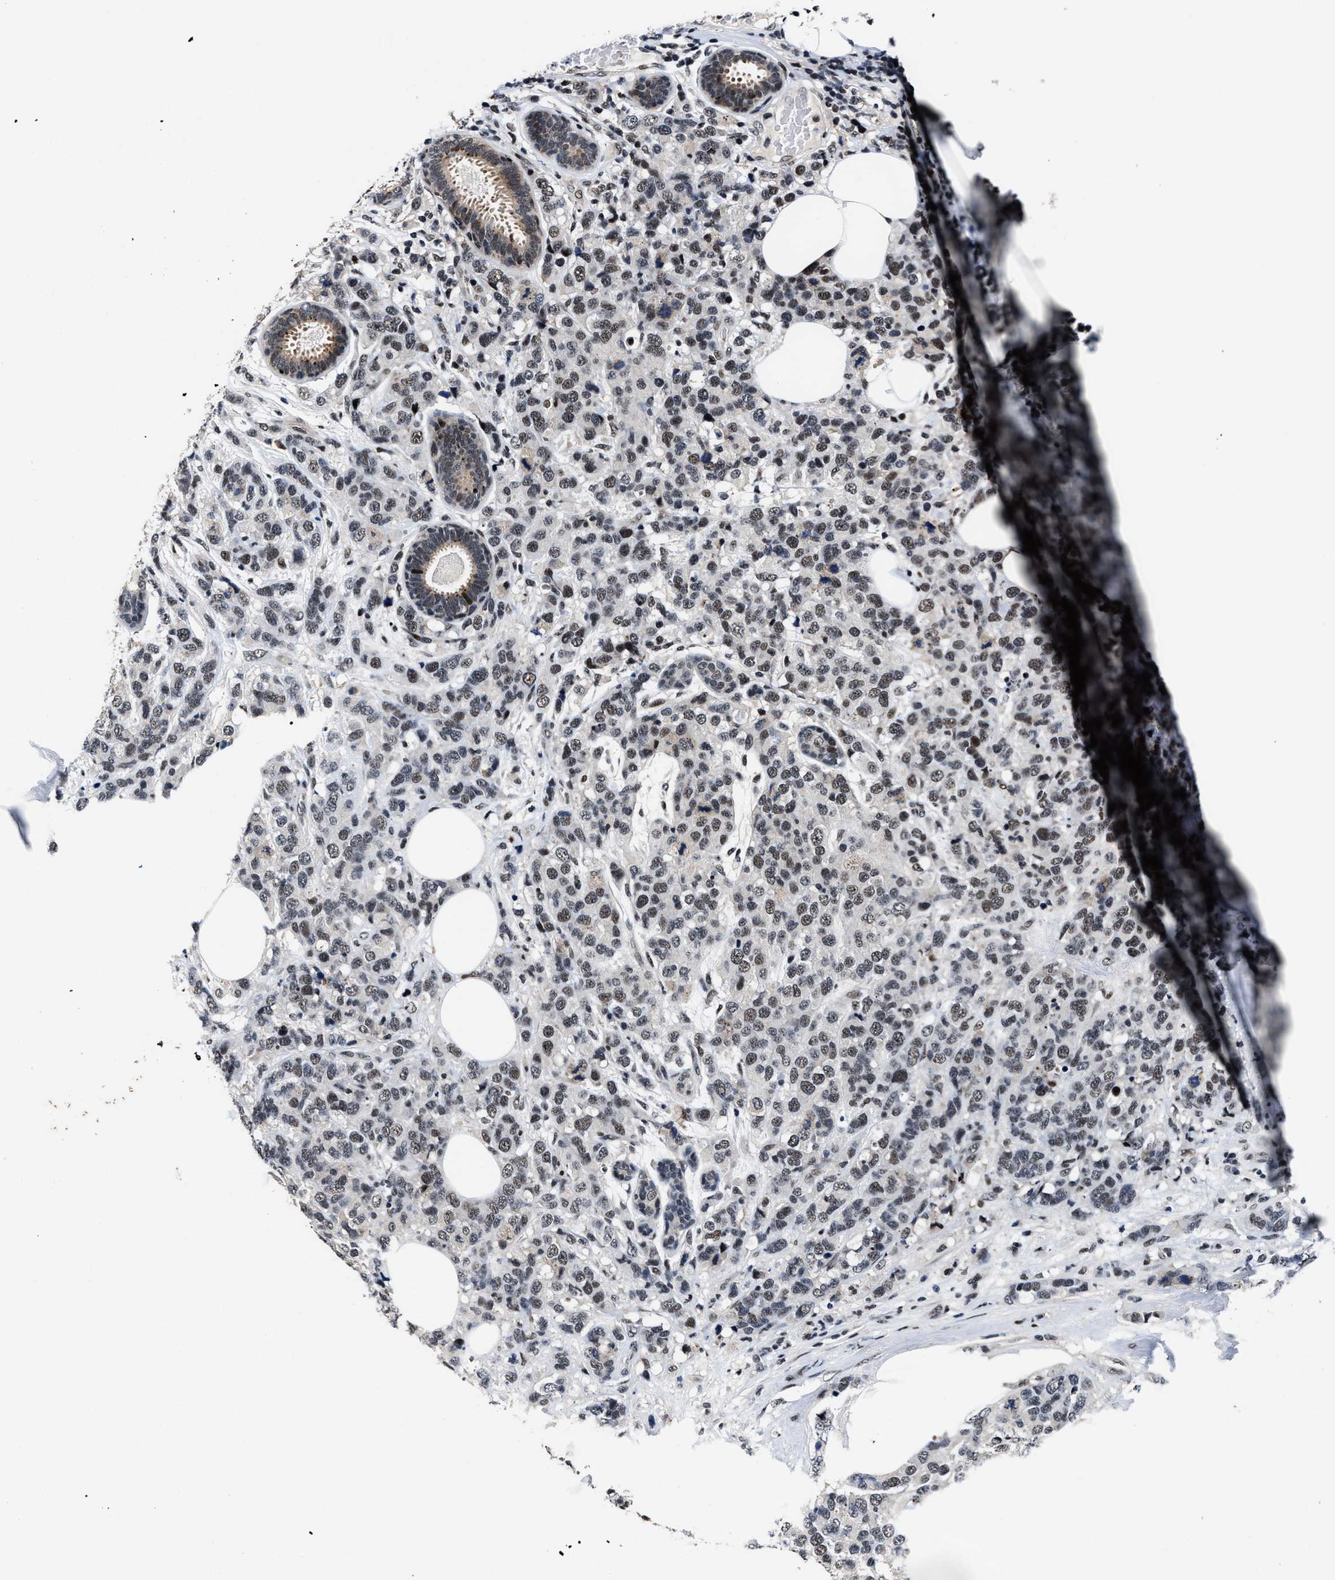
{"staining": {"intensity": "weak", "quantity": ">75%", "location": "nuclear"}, "tissue": "breast cancer", "cell_type": "Tumor cells", "image_type": "cancer", "snomed": [{"axis": "morphology", "description": "Lobular carcinoma"}, {"axis": "topography", "description": "Breast"}], "caption": "IHC of breast lobular carcinoma demonstrates low levels of weak nuclear staining in approximately >75% of tumor cells. The staining is performed using DAB (3,3'-diaminobenzidine) brown chromogen to label protein expression. The nuclei are counter-stained blue using hematoxylin.", "gene": "ZNF233", "patient": {"sex": "female", "age": 59}}